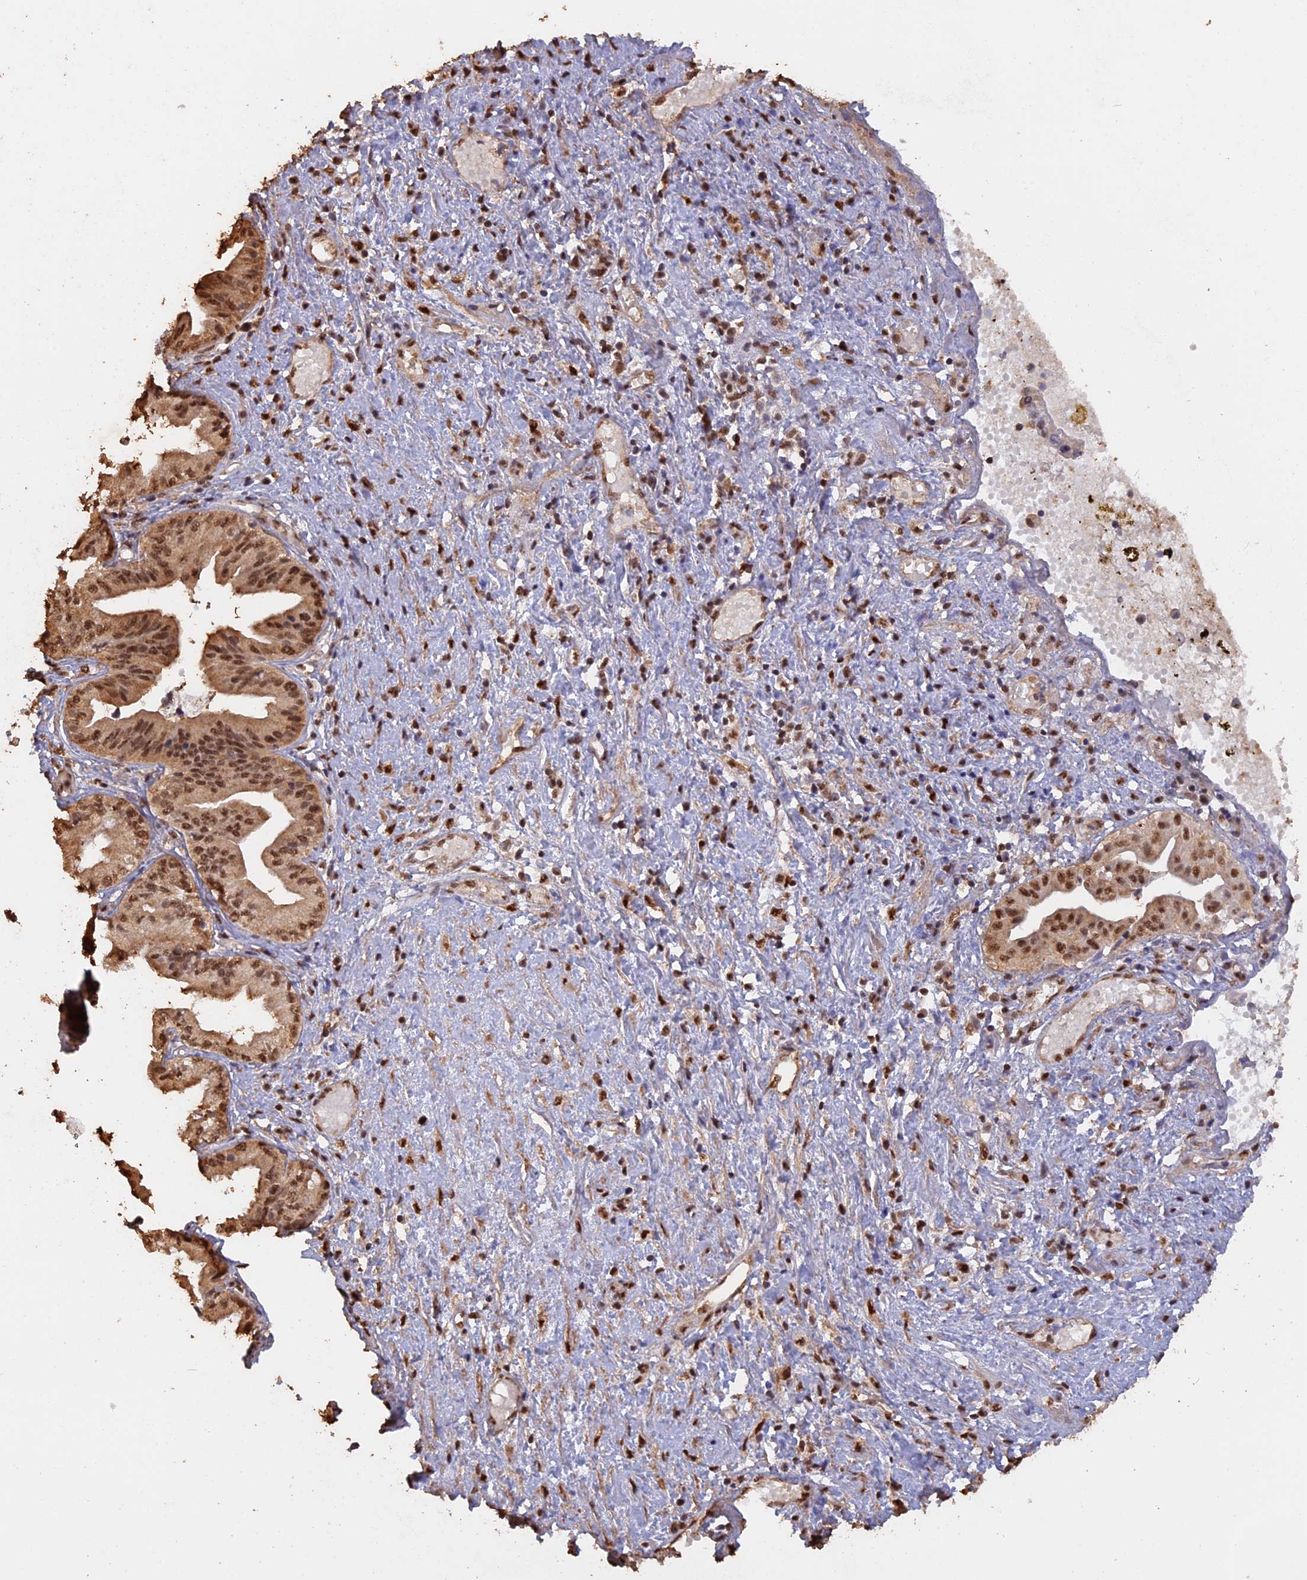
{"staining": {"intensity": "moderate", "quantity": ">75%", "location": "cytoplasmic/membranous,nuclear"}, "tissue": "pancreatic cancer", "cell_type": "Tumor cells", "image_type": "cancer", "snomed": [{"axis": "morphology", "description": "Adenocarcinoma, NOS"}, {"axis": "topography", "description": "Pancreas"}], "caption": "Pancreatic cancer (adenocarcinoma) tissue exhibits moderate cytoplasmic/membranous and nuclear positivity in approximately >75% of tumor cells Using DAB (3,3'-diaminobenzidine) (brown) and hematoxylin (blue) stains, captured at high magnification using brightfield microscopy.", "gene": "PSMC6", "patient": {"sex": "female", "age": 50}}